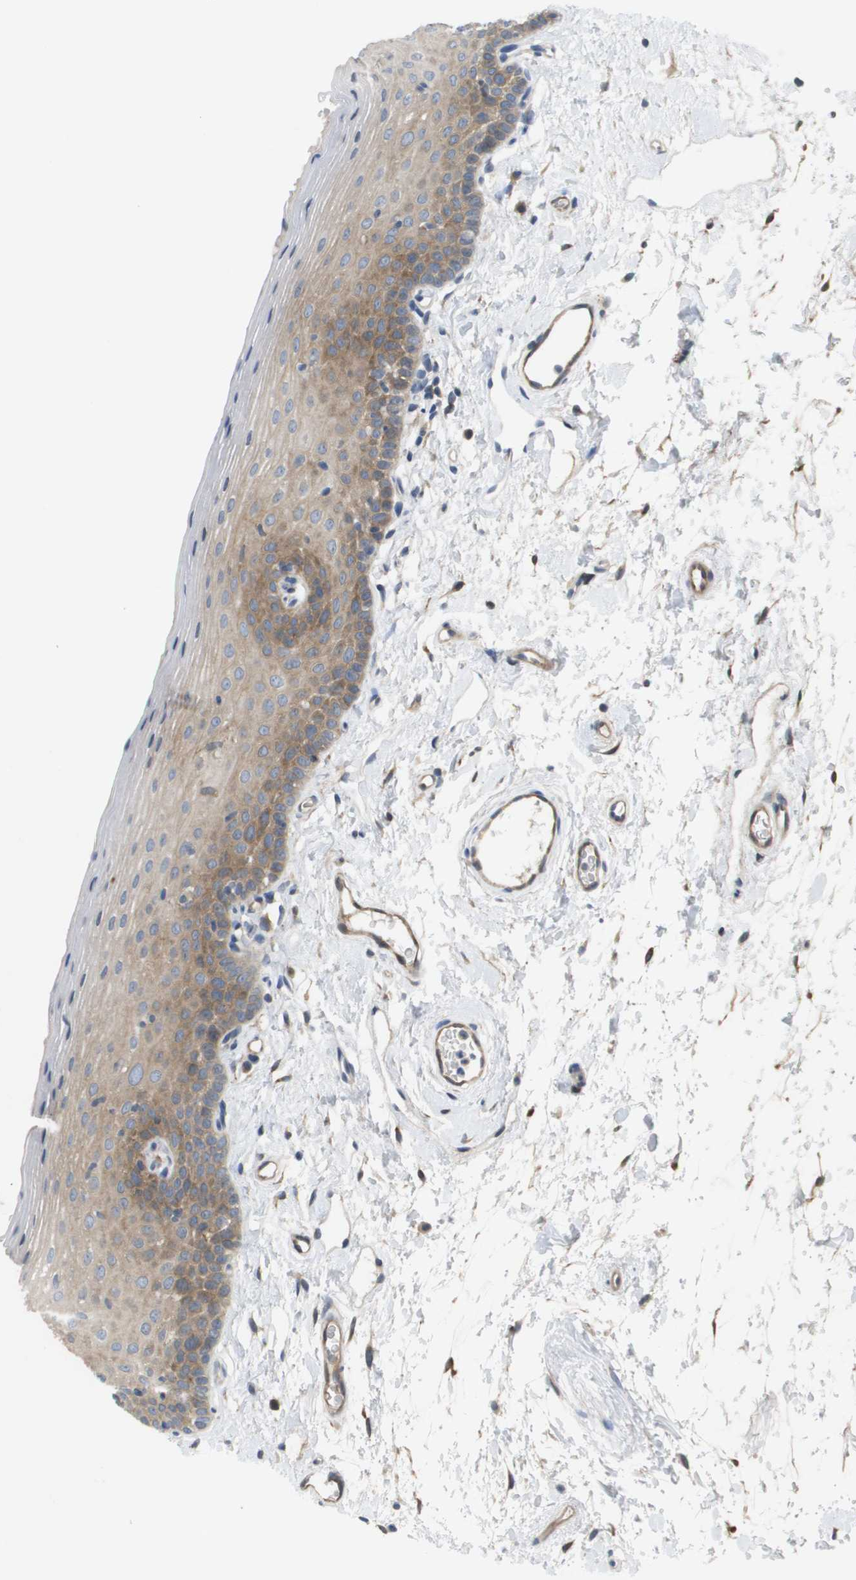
{"staining": {"intensity": "moderate", "quantity": "25%-75%", "location": "cytoplasmic/membranous"}, "tissue": "oral mucosa", "cell_type": "Squamous epithelial cells", "image_type": "normal", "snomed": [{"axis": "morphology", "description": "Normal tissue, NOS"}, {"axis": "topography", "description": "Oral tissue"}], "caption": "A medium amount of moderate cytoplasmic/membranous staining is seen in about 25%-75% of squamous epithelial cells in normal oral mucosa. The staining was performed using DAB (3,3'-diaminobenzidine), with brown indicating positive protein expression. Nuclei are stained blue with hematoxylin.", "gene": "MARCHF8", "patient": {"sex": "male", "age": 66}}